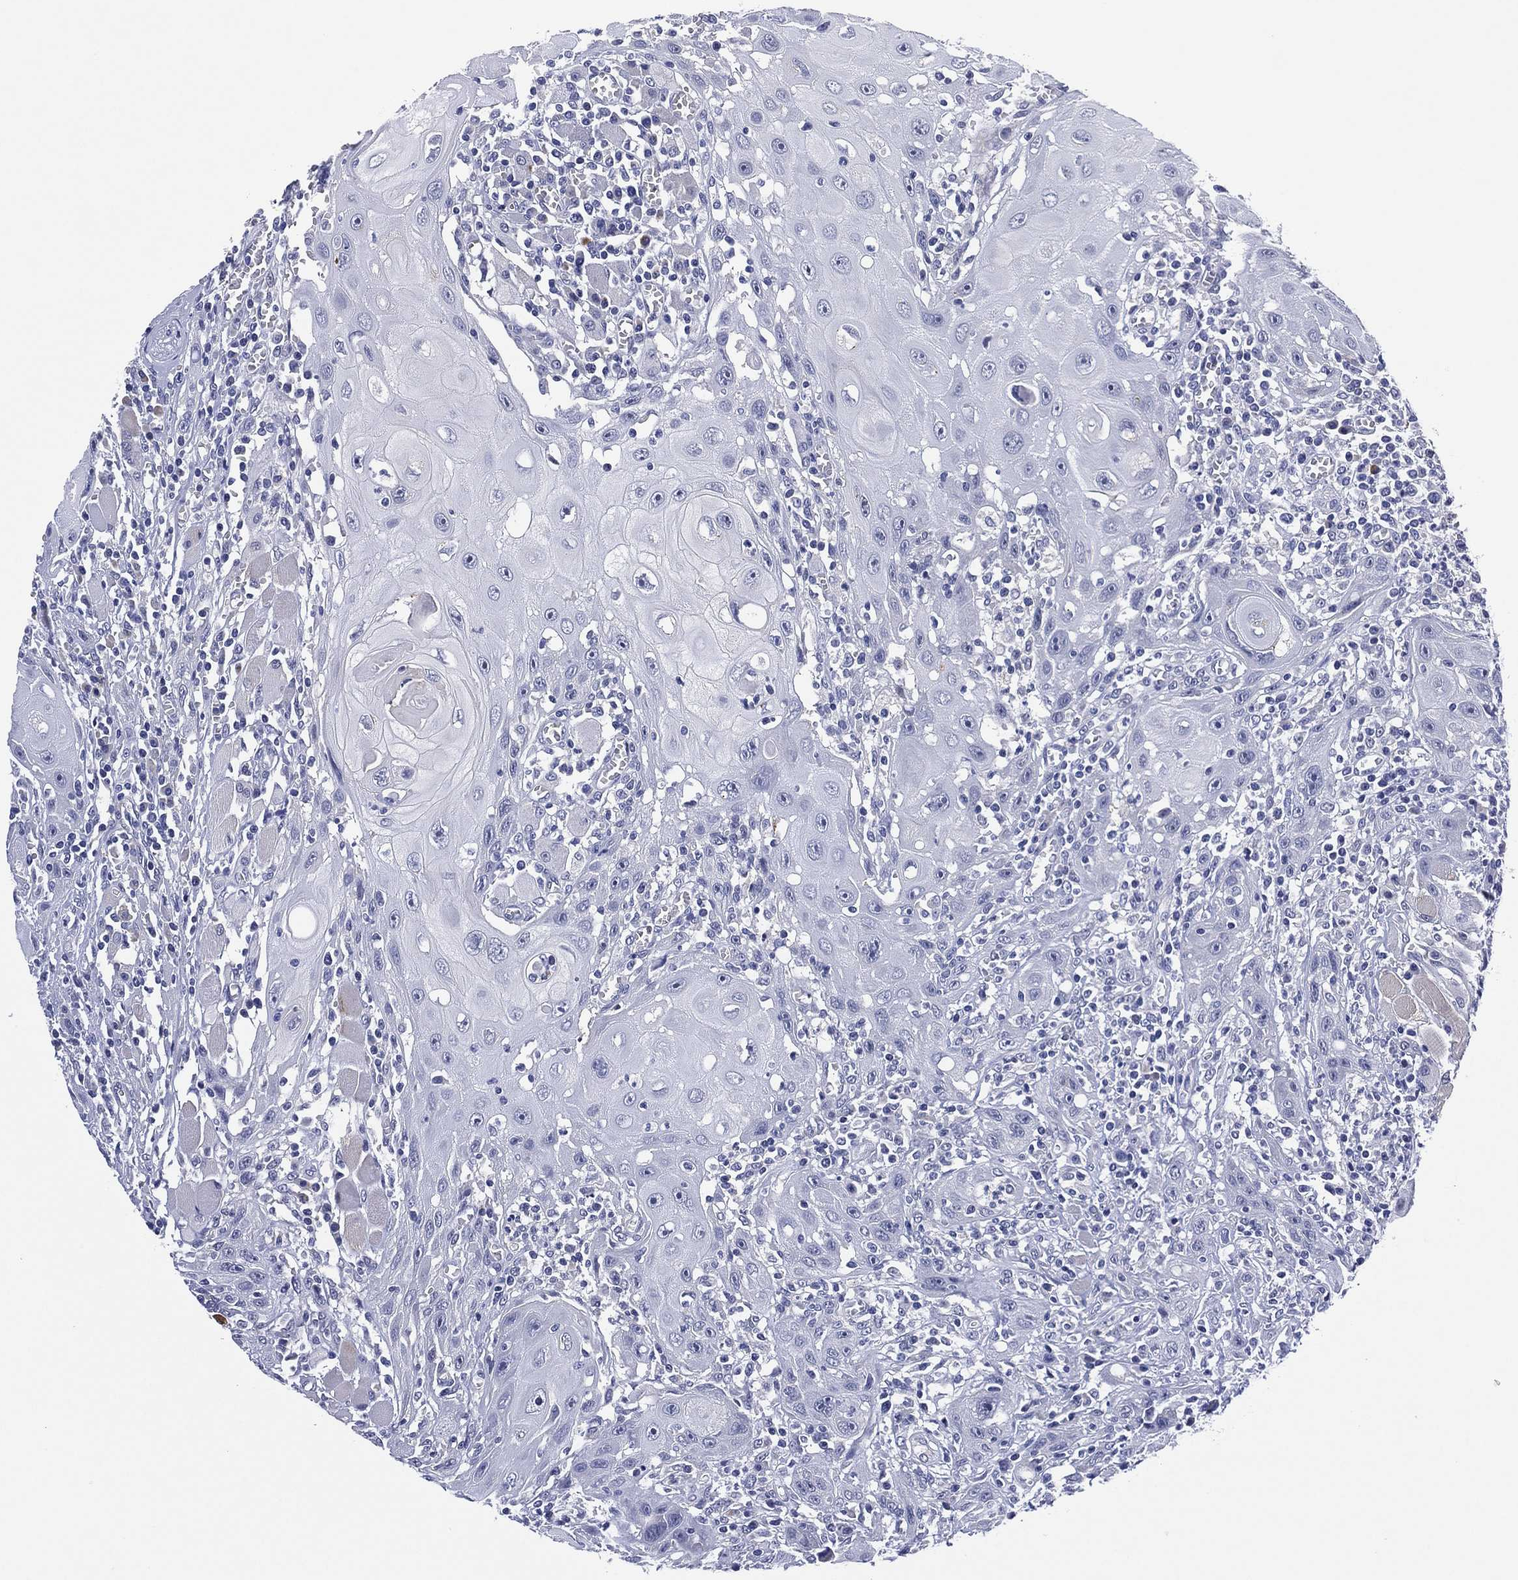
{"staining": {"intensity": "negative", "quantity": "none", "location": "none"}, "tissue": "head and neck cancer", "cell_type": "Tumor cells", "image_type": "cancer", "snomed": [{"axis": "morphology", "description": "Normal tissue, NOS"}, {"axis": "morphology", "description": "Squamous cell carcinoma, NOS"}, {"axis": "topography", "description": "Oral tissue"}, {"axis": "topography", "description": "Head-Neck"}], "caption": "Head and neck cancer was stained to show a protein in brown. There is no significant staining in tumor cells.", "gene": "CLIP3", "patient": {"sex": "male", "age": 71}}